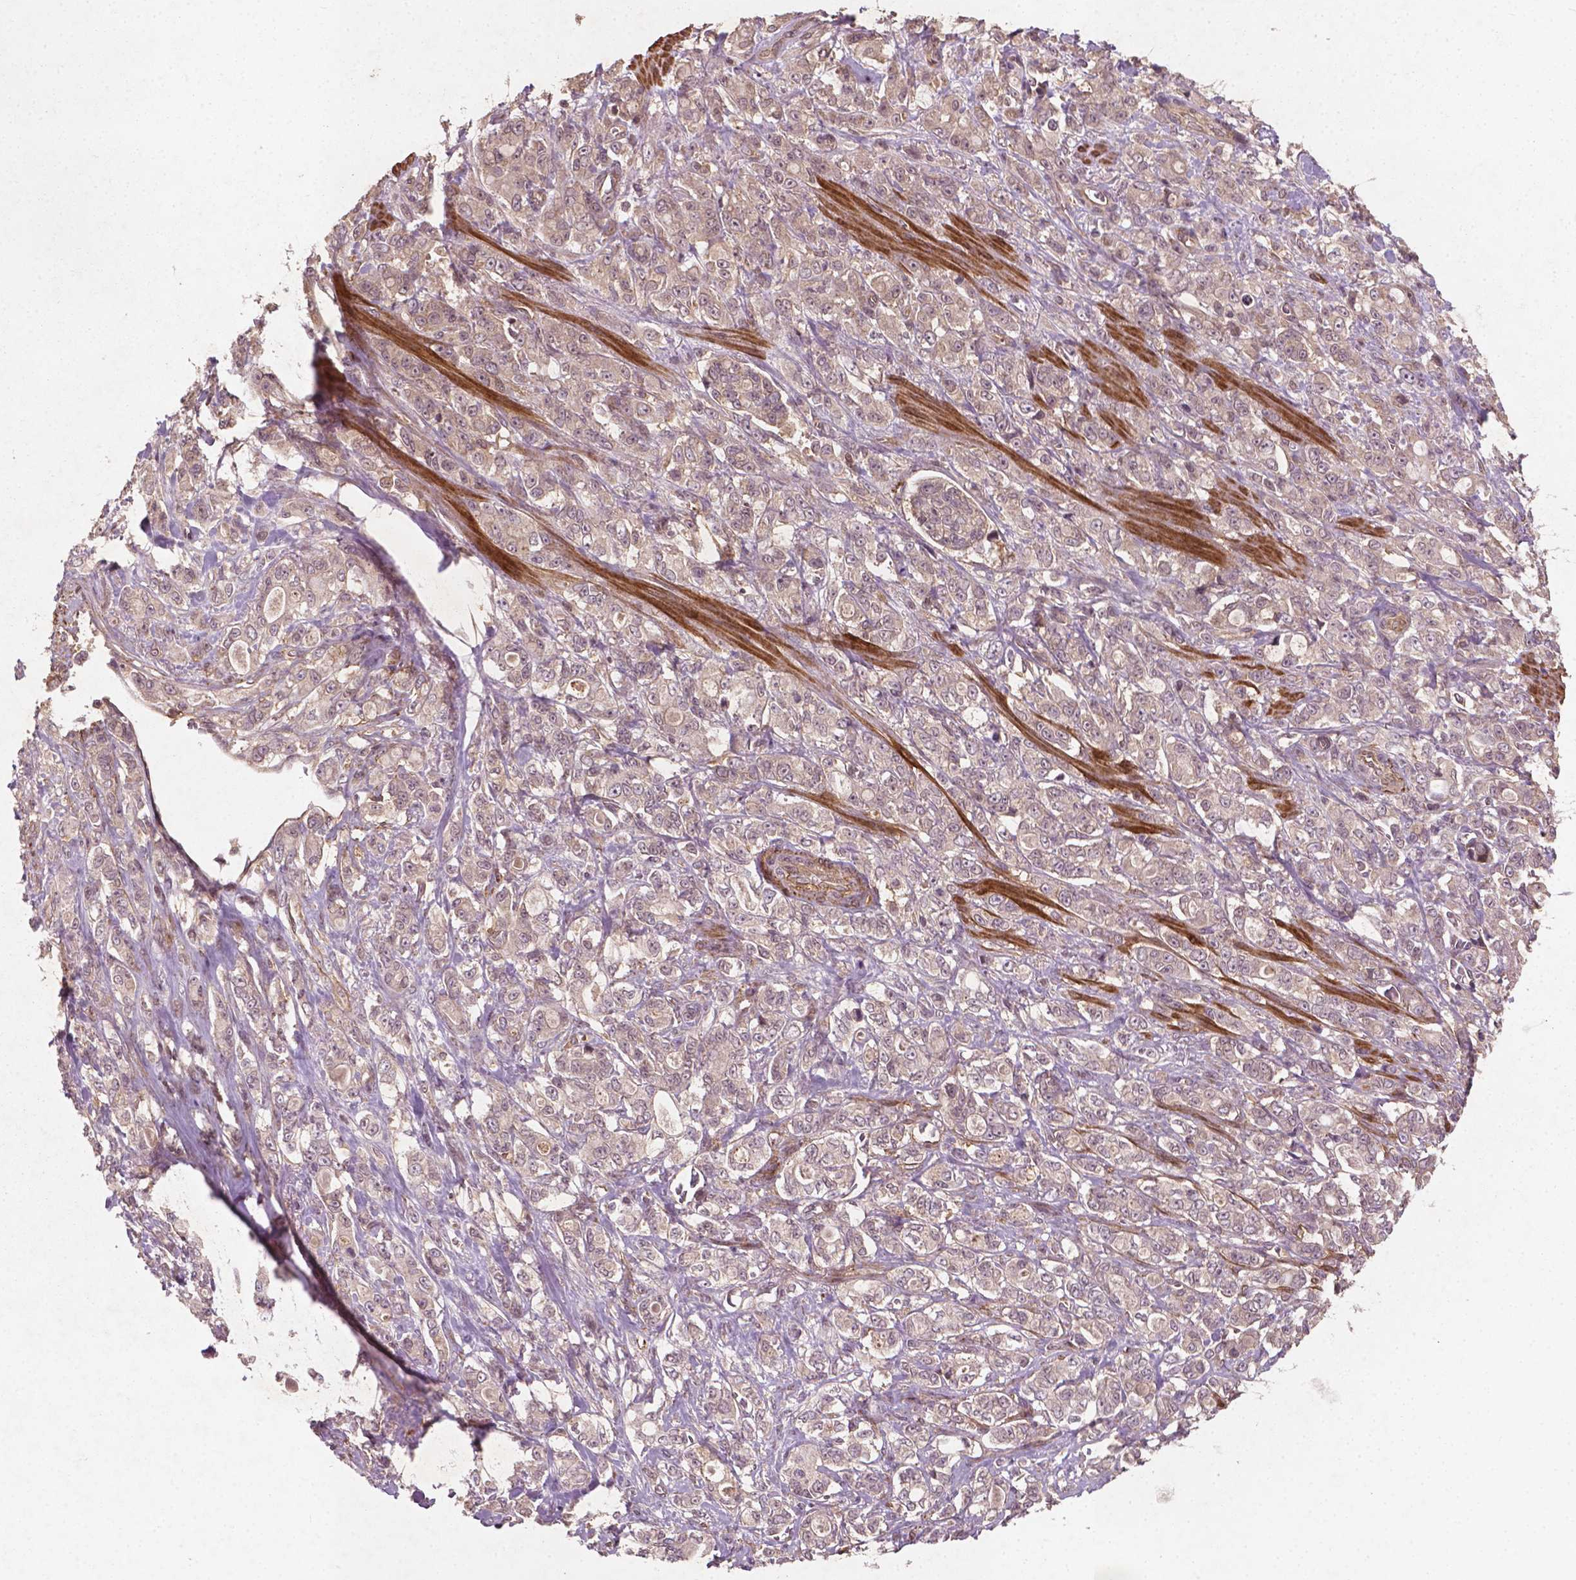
{"staining": {"intensity": "weak", "quantity": "<25%", "location": "cytoplasmic/membranous"}, "tissue": "stomach cancer", "cell_type": "Tumor cells", "image_type": "cancer", "snomed": [{"axis": "morphology", "description": "Adenocarcinoma, NOS"}, {"axis": "topography", "description": "Stomach"}], "caption": "Tumor cells are negative for brown protein staining in stomach adenocarcinoma.", "gene": "CYFIP2", "patient": {"sex": "male", "age": 63}}